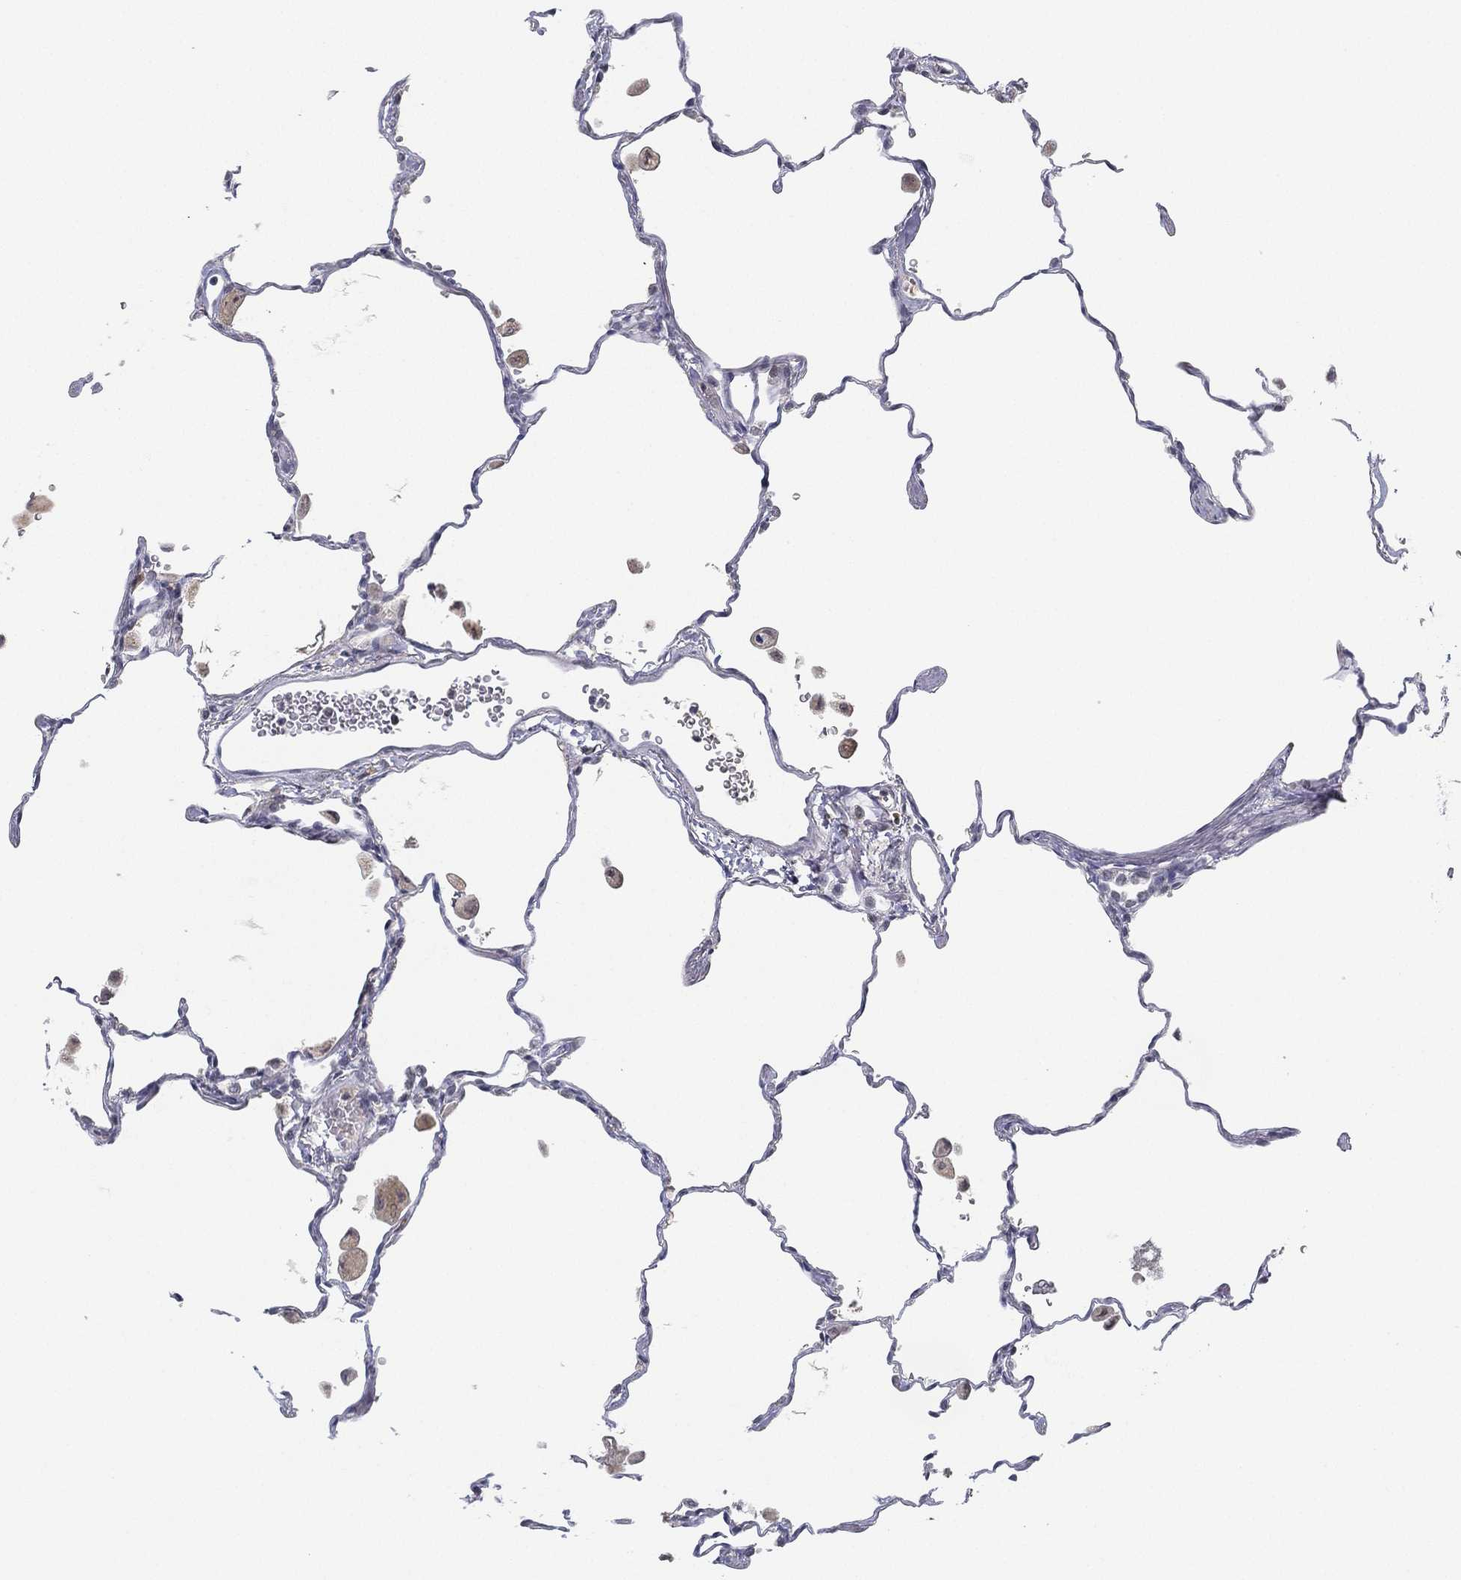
{"staining": {"intensity": "negative", "quantity": "none", "location": "none"}, "tissue": "lung", "cell_type": "Alveolar cells", "image_type": "normal", "snomed": [{"axis": "morphology", "description": "Normal tissue, NOS"}, {"axis": "topography", "description": "Lung"}], "caption": "Immunohistochemical staining of unremarkable lung demonstrates no significant positivity in alveolar cells.", "gene": "MS4A8", "patient": {"sex": "female", "age": 47}}